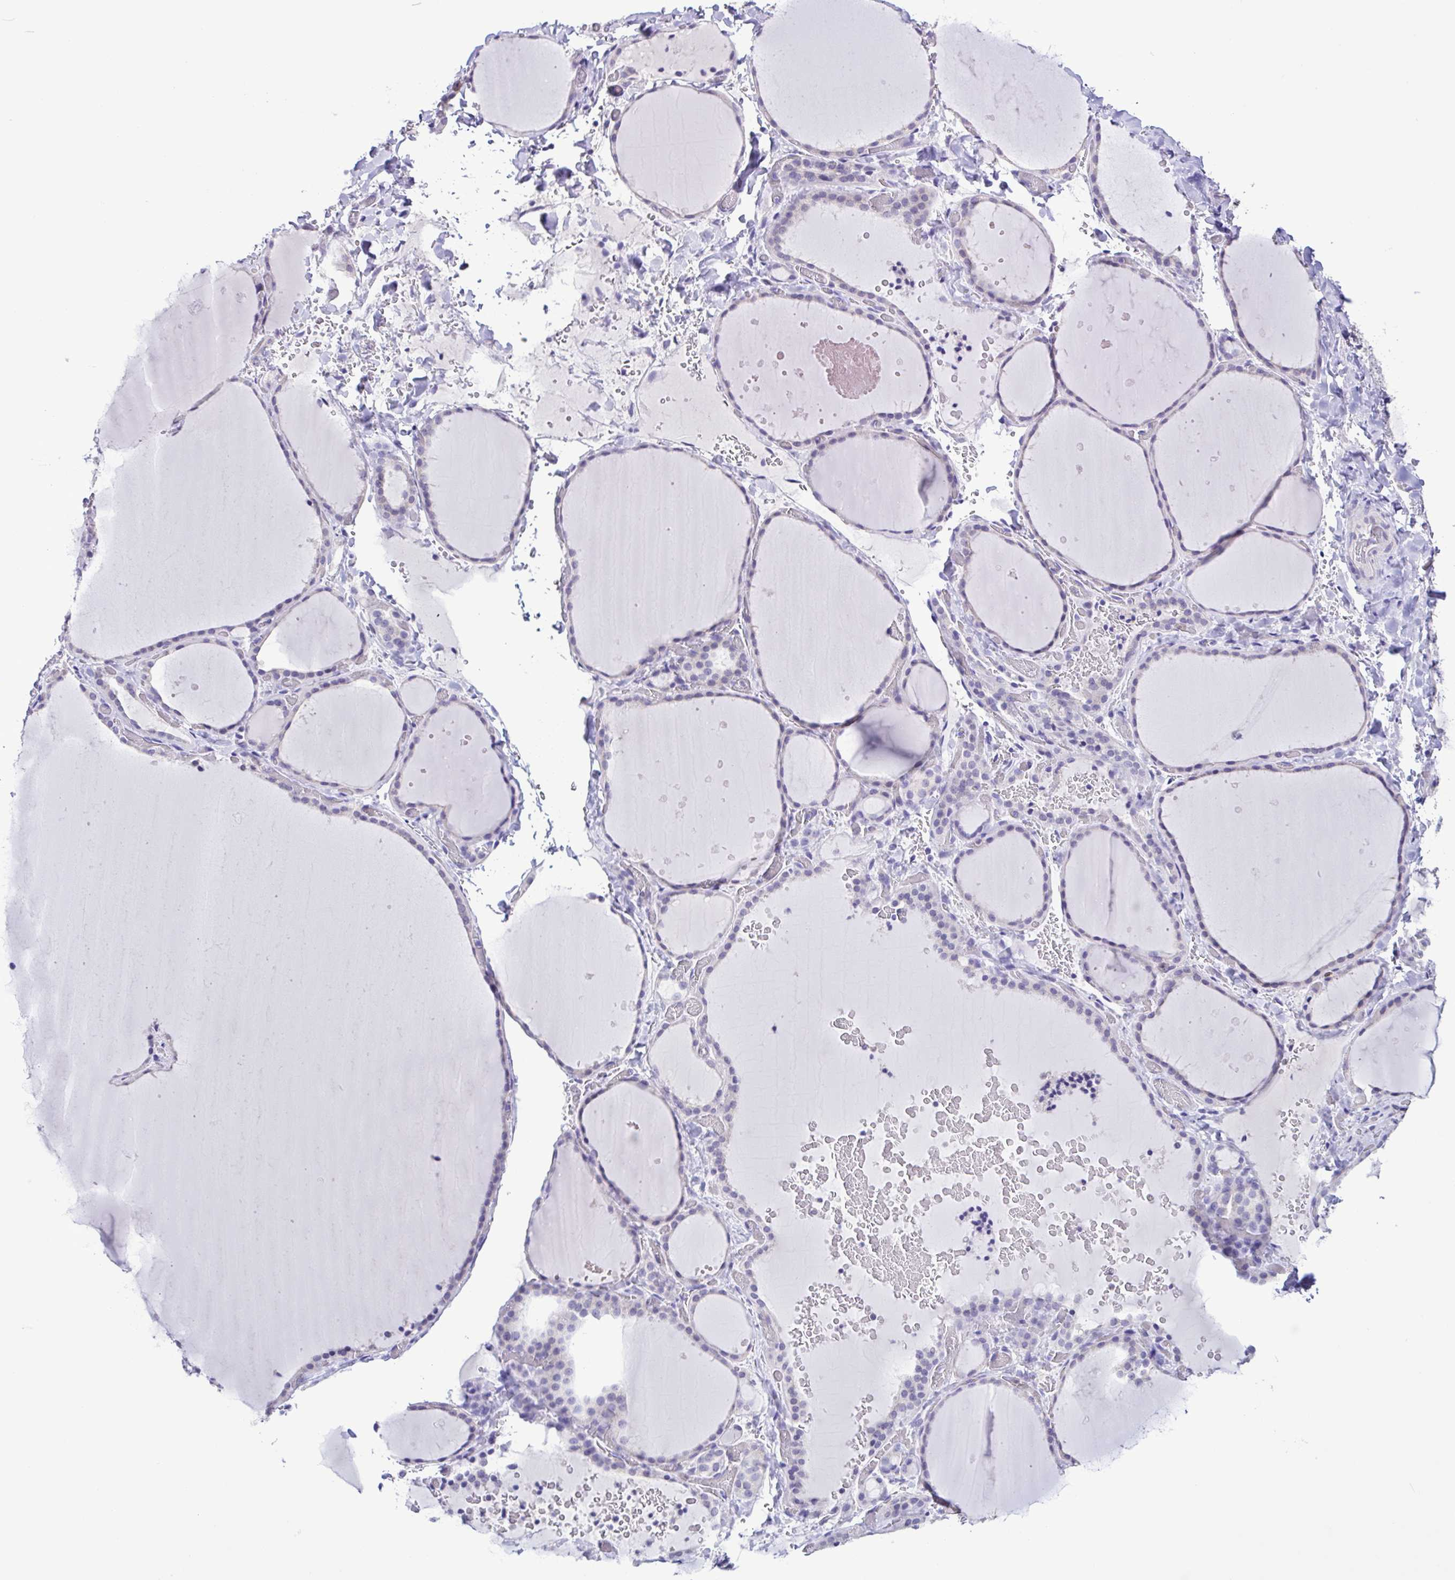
{"staining": {"intensity": "negative", "quantity": "none", "location": "none"}, "tissue": "thyroid gland", "cell_type": "Glandular cells", "image_type": "normal", "snomed": [{"axis": "morphology", "description": "Normal tissue, NOS"}, {"axis": "topography", "description": "Thyroid gland"}], "caption": "Immunohistochemical staining of normal thyroid gland displays no significant positivity in glandular cells.", "gene": "CBY2", "patient": {"sex": "female", "age": 36}}